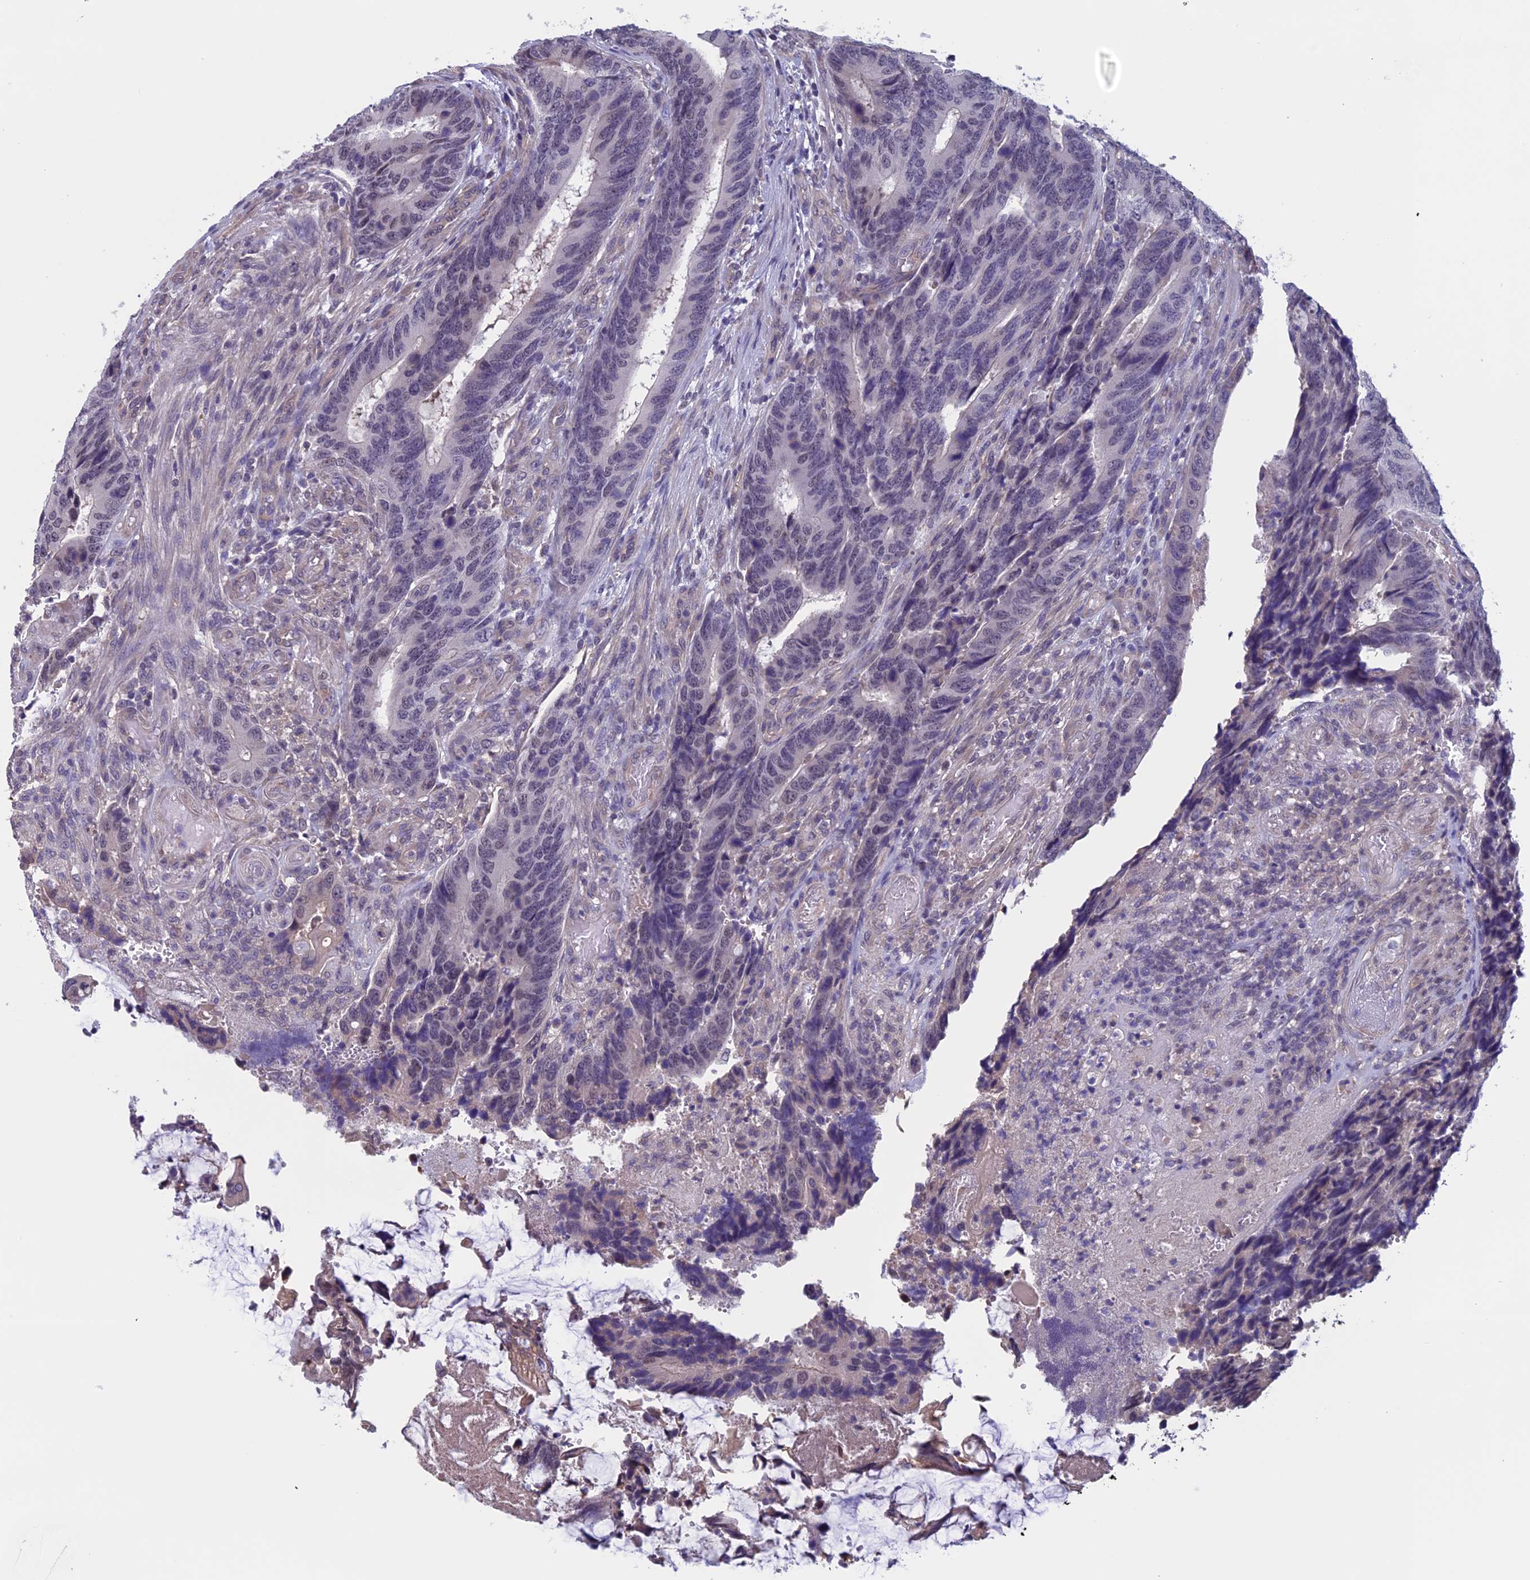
{"staining": {"intensity": "negative", "quantity": "none", "location": "none"}, "tissue": "colorectal cancer", "cell_type": "Tumor cells", "image_type": "cancer", "snomed": [{"axis": "morphology", "description": "Adenocarcinoma, NOS"}, {"axis": "topography", "description": "Colon"}], "caption": "DAB immunohistochemical staining of human colorectal cancer displays no significant positivity in tumor cells. (DAB immunohistochemistry (IHC) with hematoxylin counter stain).", "gene": "SLC1A6", "patient": {"sex": "male", "age": 87}}